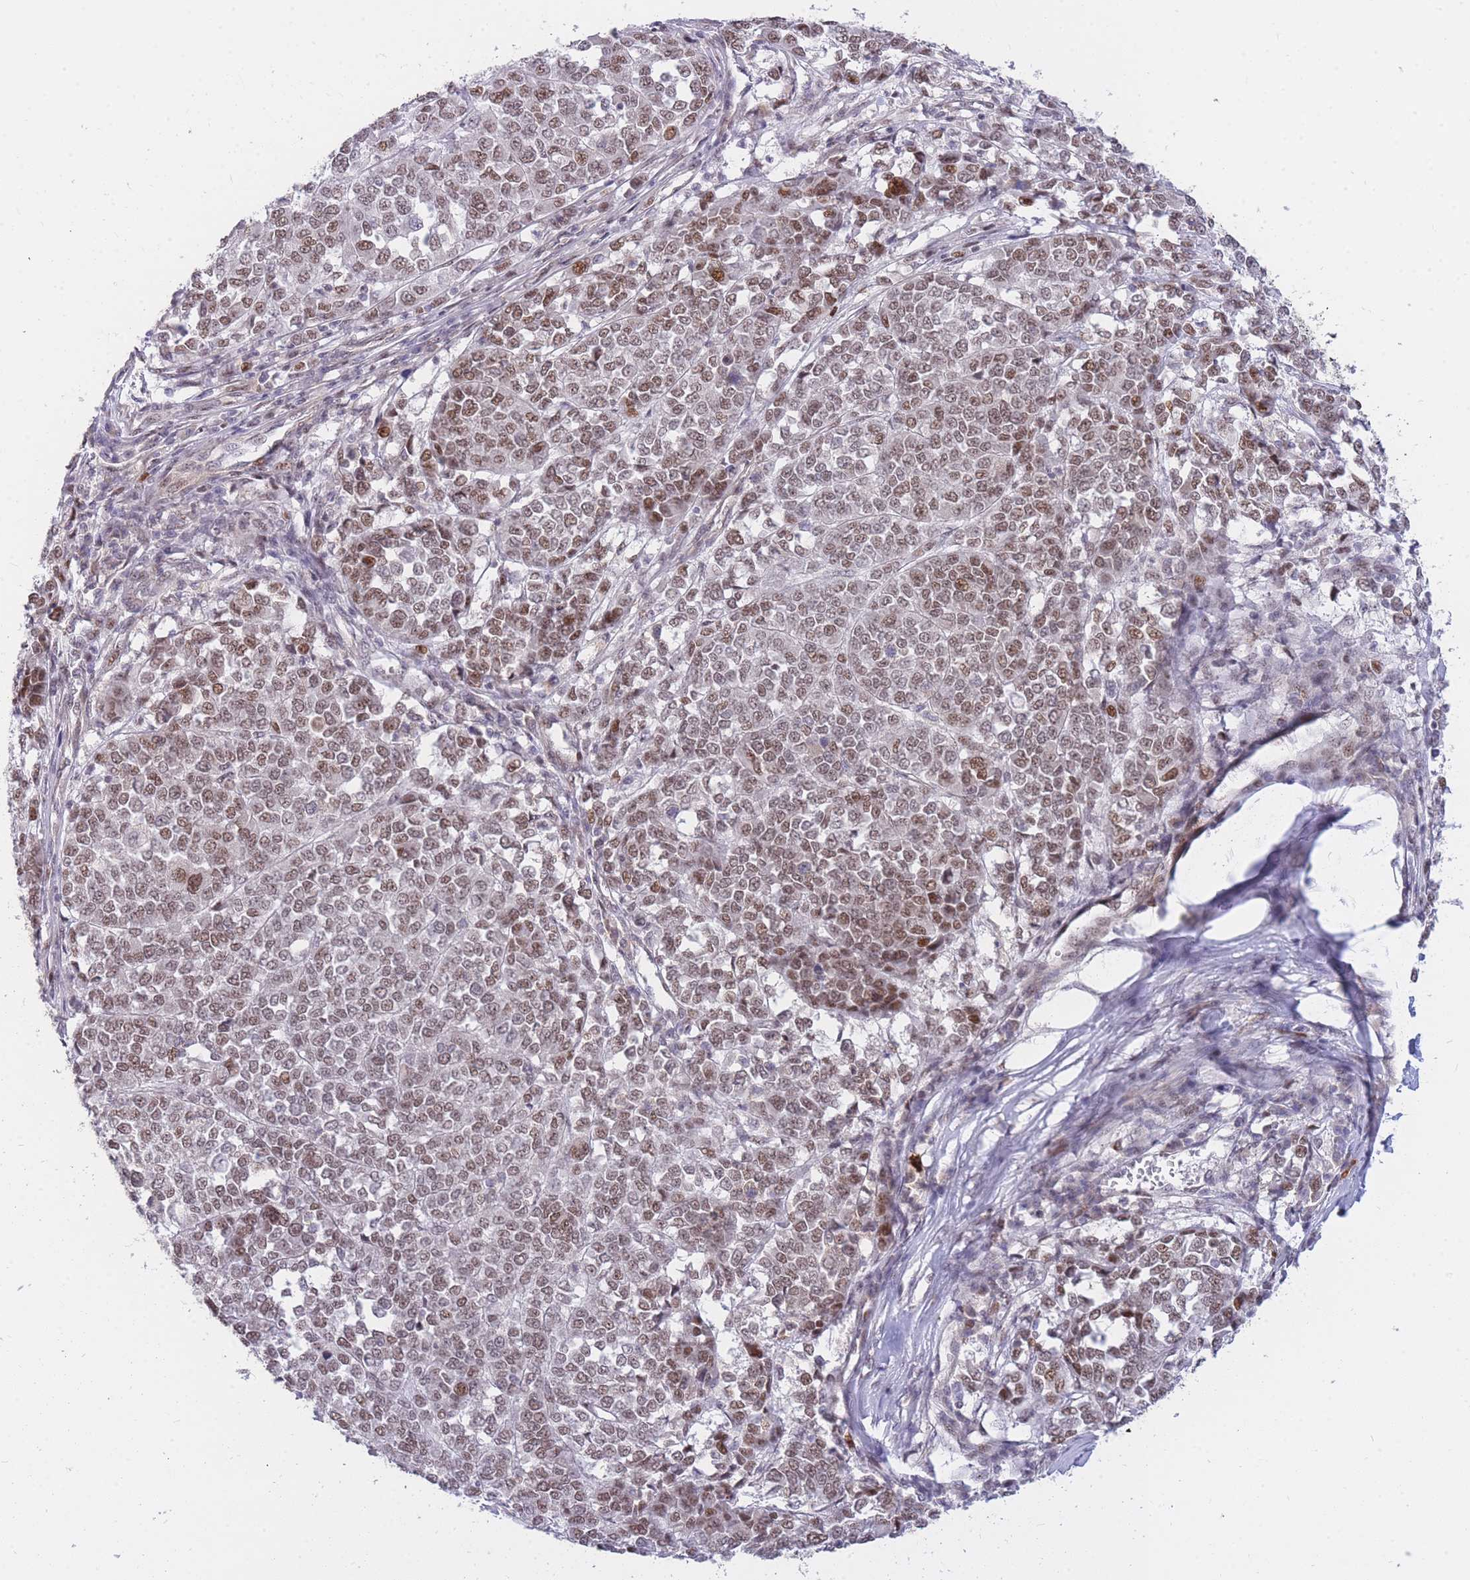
{"staining": {"intensity": "moderate", "quantity": ">75%", "location": "nuclear"}, "tissue": "melanoma", "cell_type": "Tumor cells", "image_type": "cancer", "snomed": [{"axis": "morphology", "description": "Malignant melanoma, Metastatic site"}, {"axis": "topography", "description": "Lymph node"}], "caption": "DAB immunohistochemical staining of malignant melanoma (metastatic site) demonstrates moderate nuclear protein expression in about >75% of tumor cells.", "gene": "TLE2", "patient": {"sex": "male", "age": 44}}